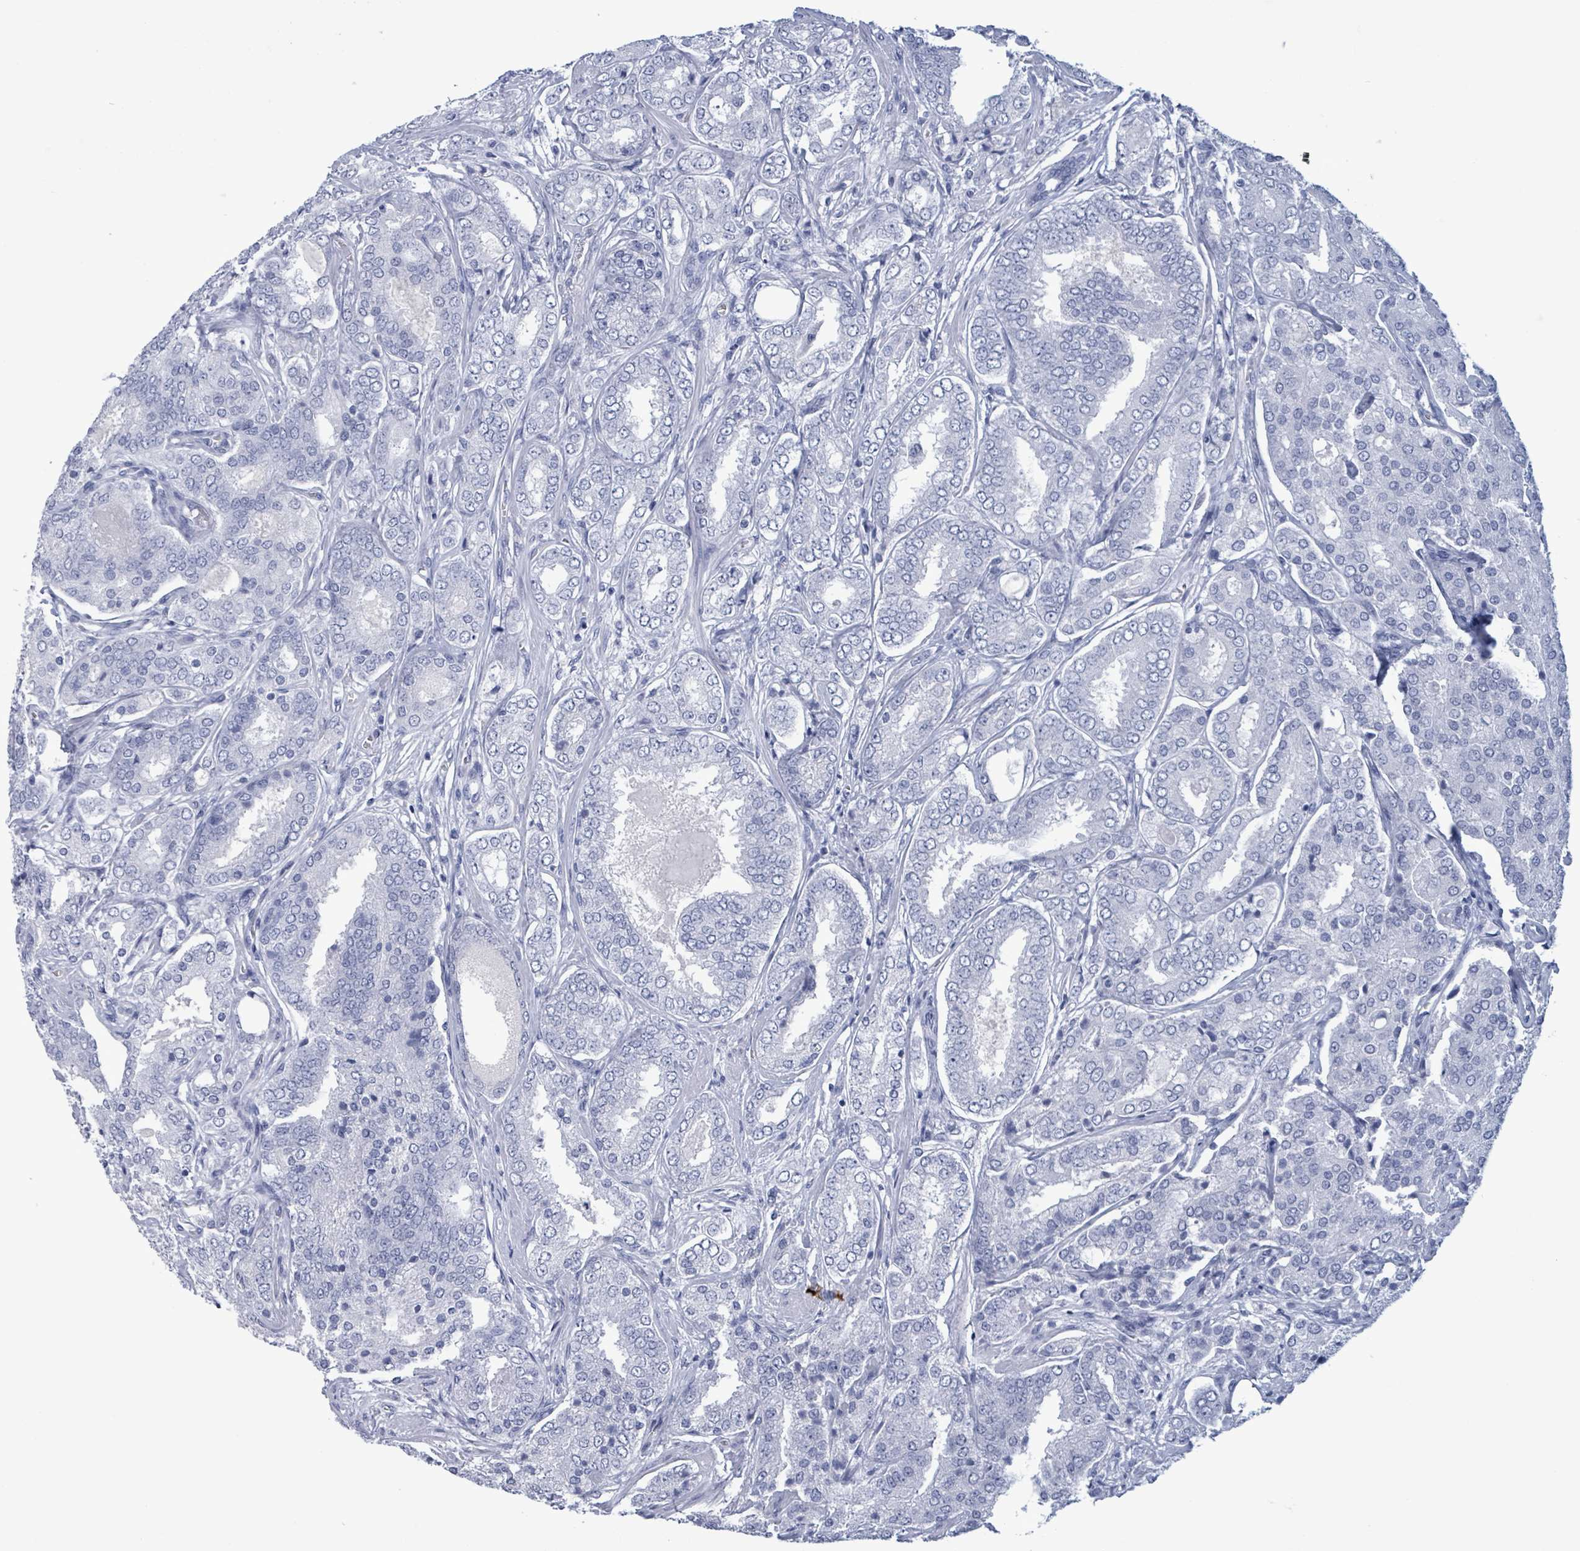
{"staining": {"intensity": "negative", "quantity": "none", "location": "none"}, "tissue": "prostate cancer", "cell_type": "Tumor cells", "image_type": "cancer", "snomed": [{"axis": "morphology", "description": "Adenocarcinoma, High grade"}, {"axis": "topography", "description": "Prostate"}], "caption": "There is no significant positivity in tumor cells of prostate cancer.", "gene": "NKX2-1", "patient": {"sex": "male", "age": 63}}